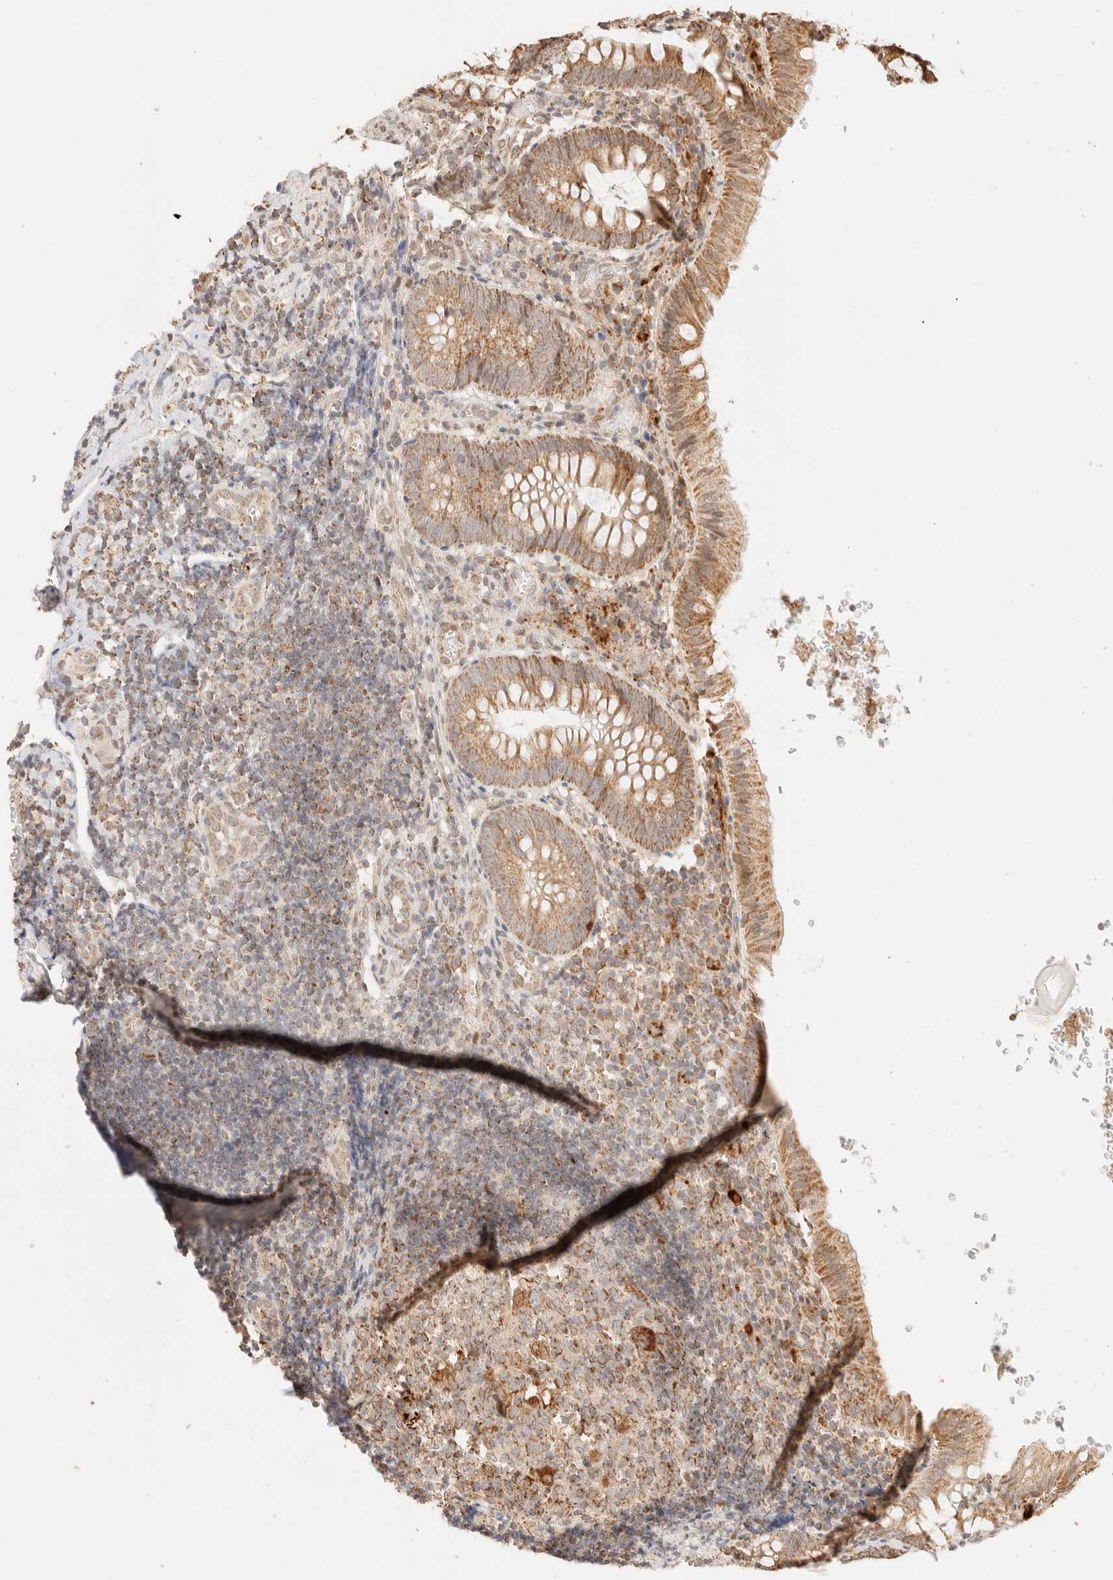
{"staining": {"intensity": "moderate", "quantity": ">75%", "location": "cytoplasmic/membranous"}, "tissue": "appendix", "cell_type": "Glandular cells", "image_type": "normal", "snomed": [{"axis": "morphology", "description": "Normal tissue, NOS"}, {"axis": "topography", "description": "Appendix"}], "caption": "The immunohistochemical stain shows moderate cytoplasmic/membranous staining in glandular cells of benign appendix.", "gene": "TACO1", "patient": {"sex": "male", "age": 8}}